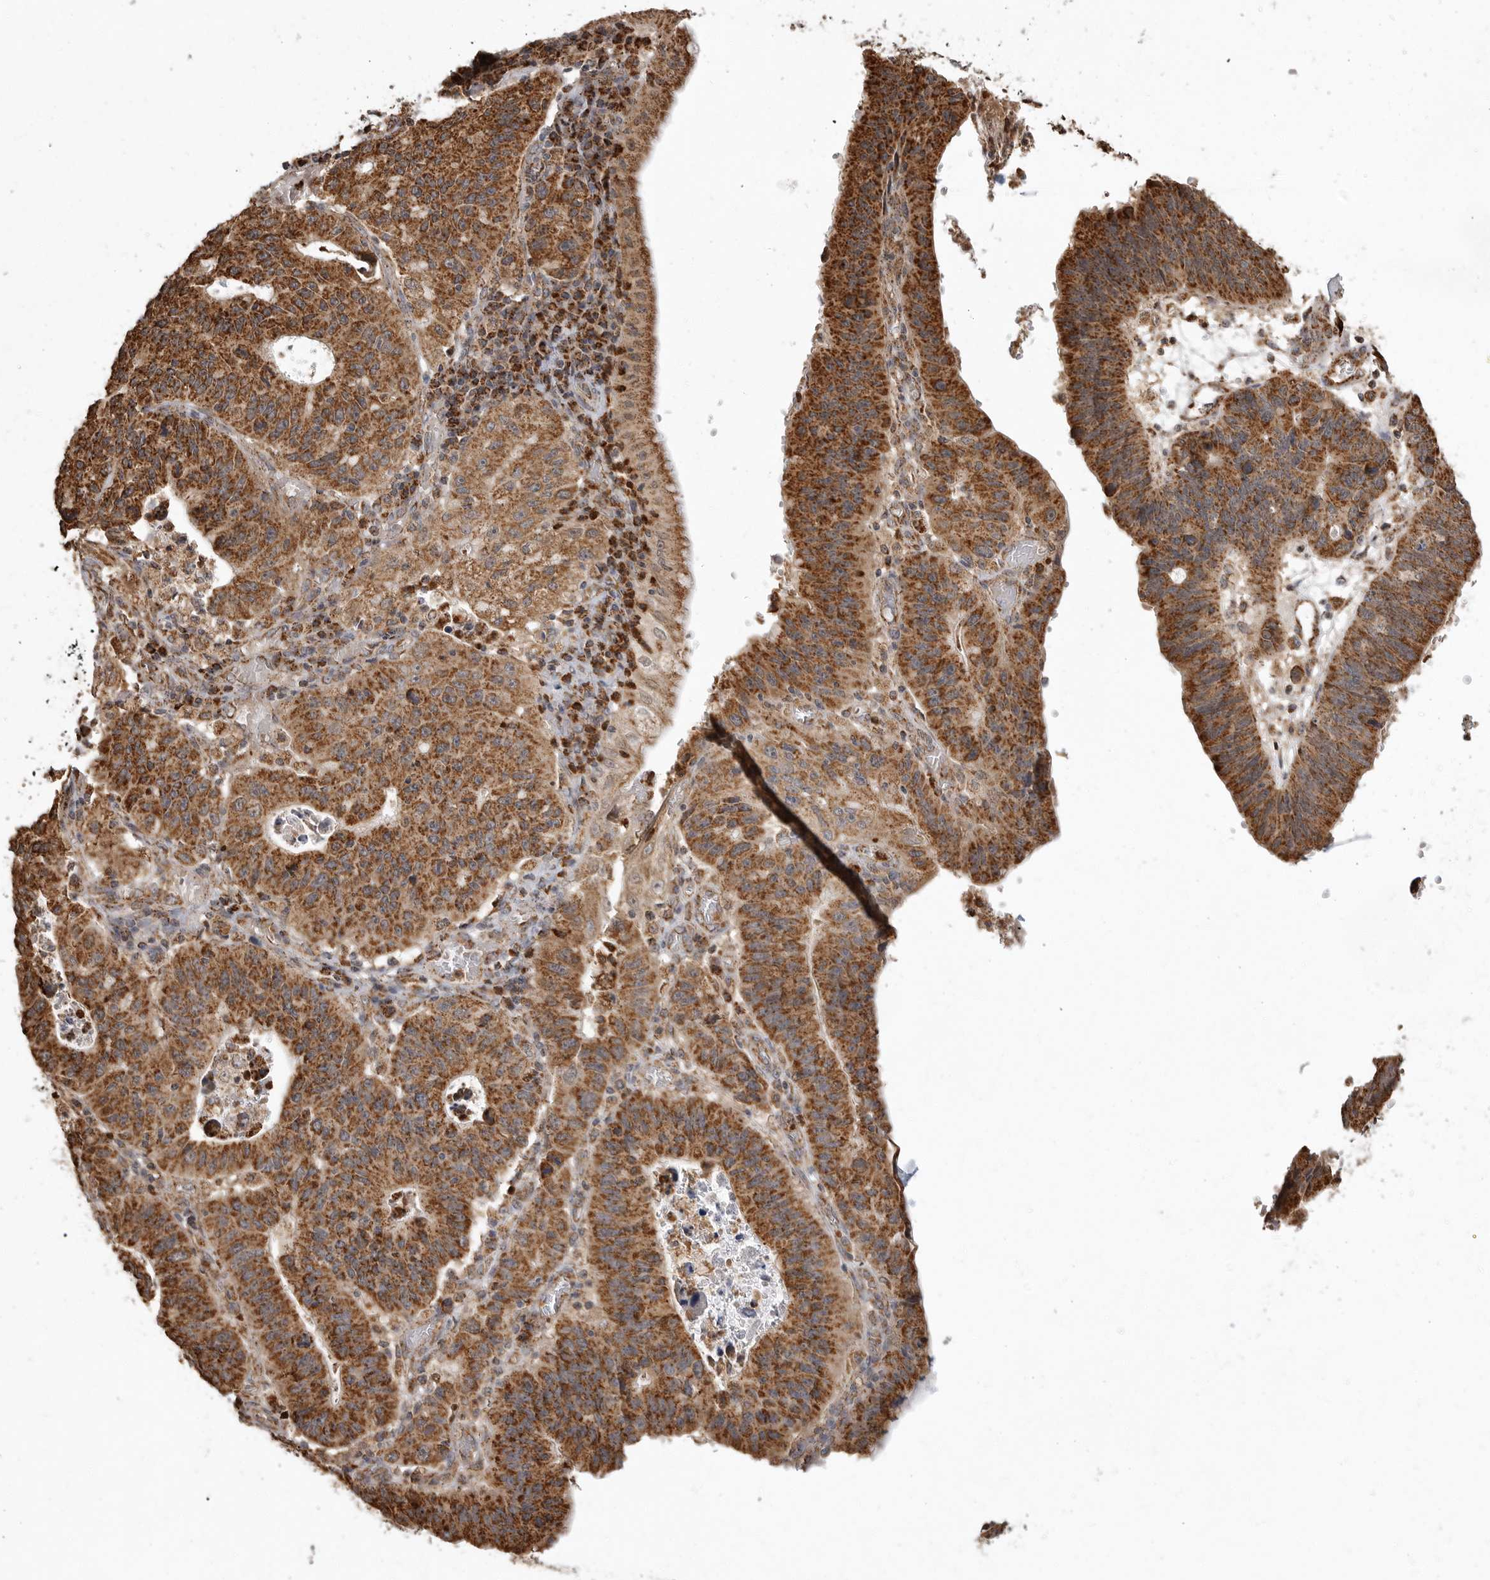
{"staining": {"intensity": "strong", "quantity": ">75%", "location": "cytoplasmic/membranous"}, "tissue": "stomach cancer", "cell_type": "Tumor cells", "image_type": "cancer", "snomed": [{"axis": "morphology", "description": "Adenocarcinoma, NOS"}, {"axis": "topography", "description": "Stomach"}], "caption": "A micrograph showing strong cytoplasmic/membranous expression in about >75% of tumor cells in adenocarcinoma (stomach), as visualized by brown immunohistochemical staining.", "gene": "GCNT2", "patient": {"sex": "male", "age": 59}}